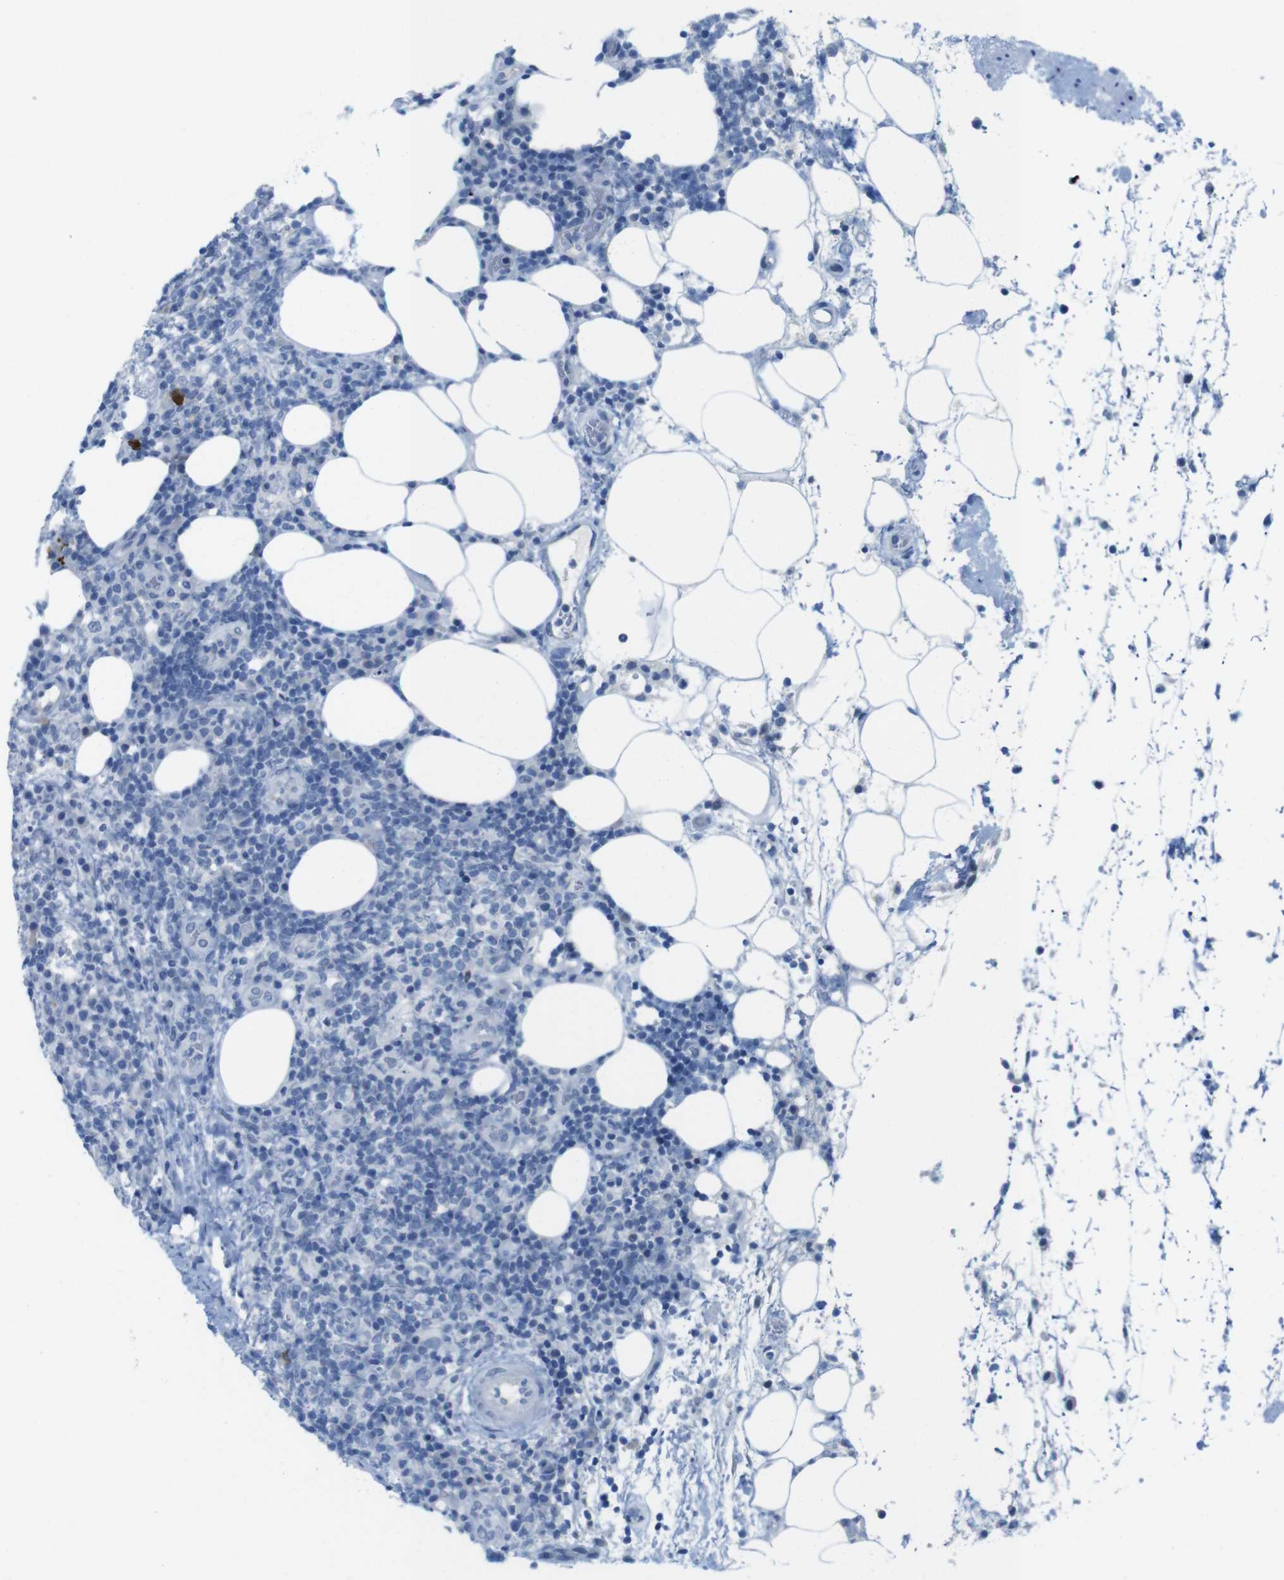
{"staining": {"intensity": "negative", "quantity": "none", "location": "none"}, "tissue": "lymphoma", "cell_type": "Tumor cells", "image_type": "cancer", "snomed": [{"axis": "morphology", "description": "Malignant lymphoma, non-Hodgkin's type, High grade"}, {"axis": "topography", "description": "Lymph node"}], "caption": "Immunohistochemical staining of lymphoma shows no significant staining in tumor cells.", "gene": "OPN1SW", "patient": {"sex": "female", "age": 76}}